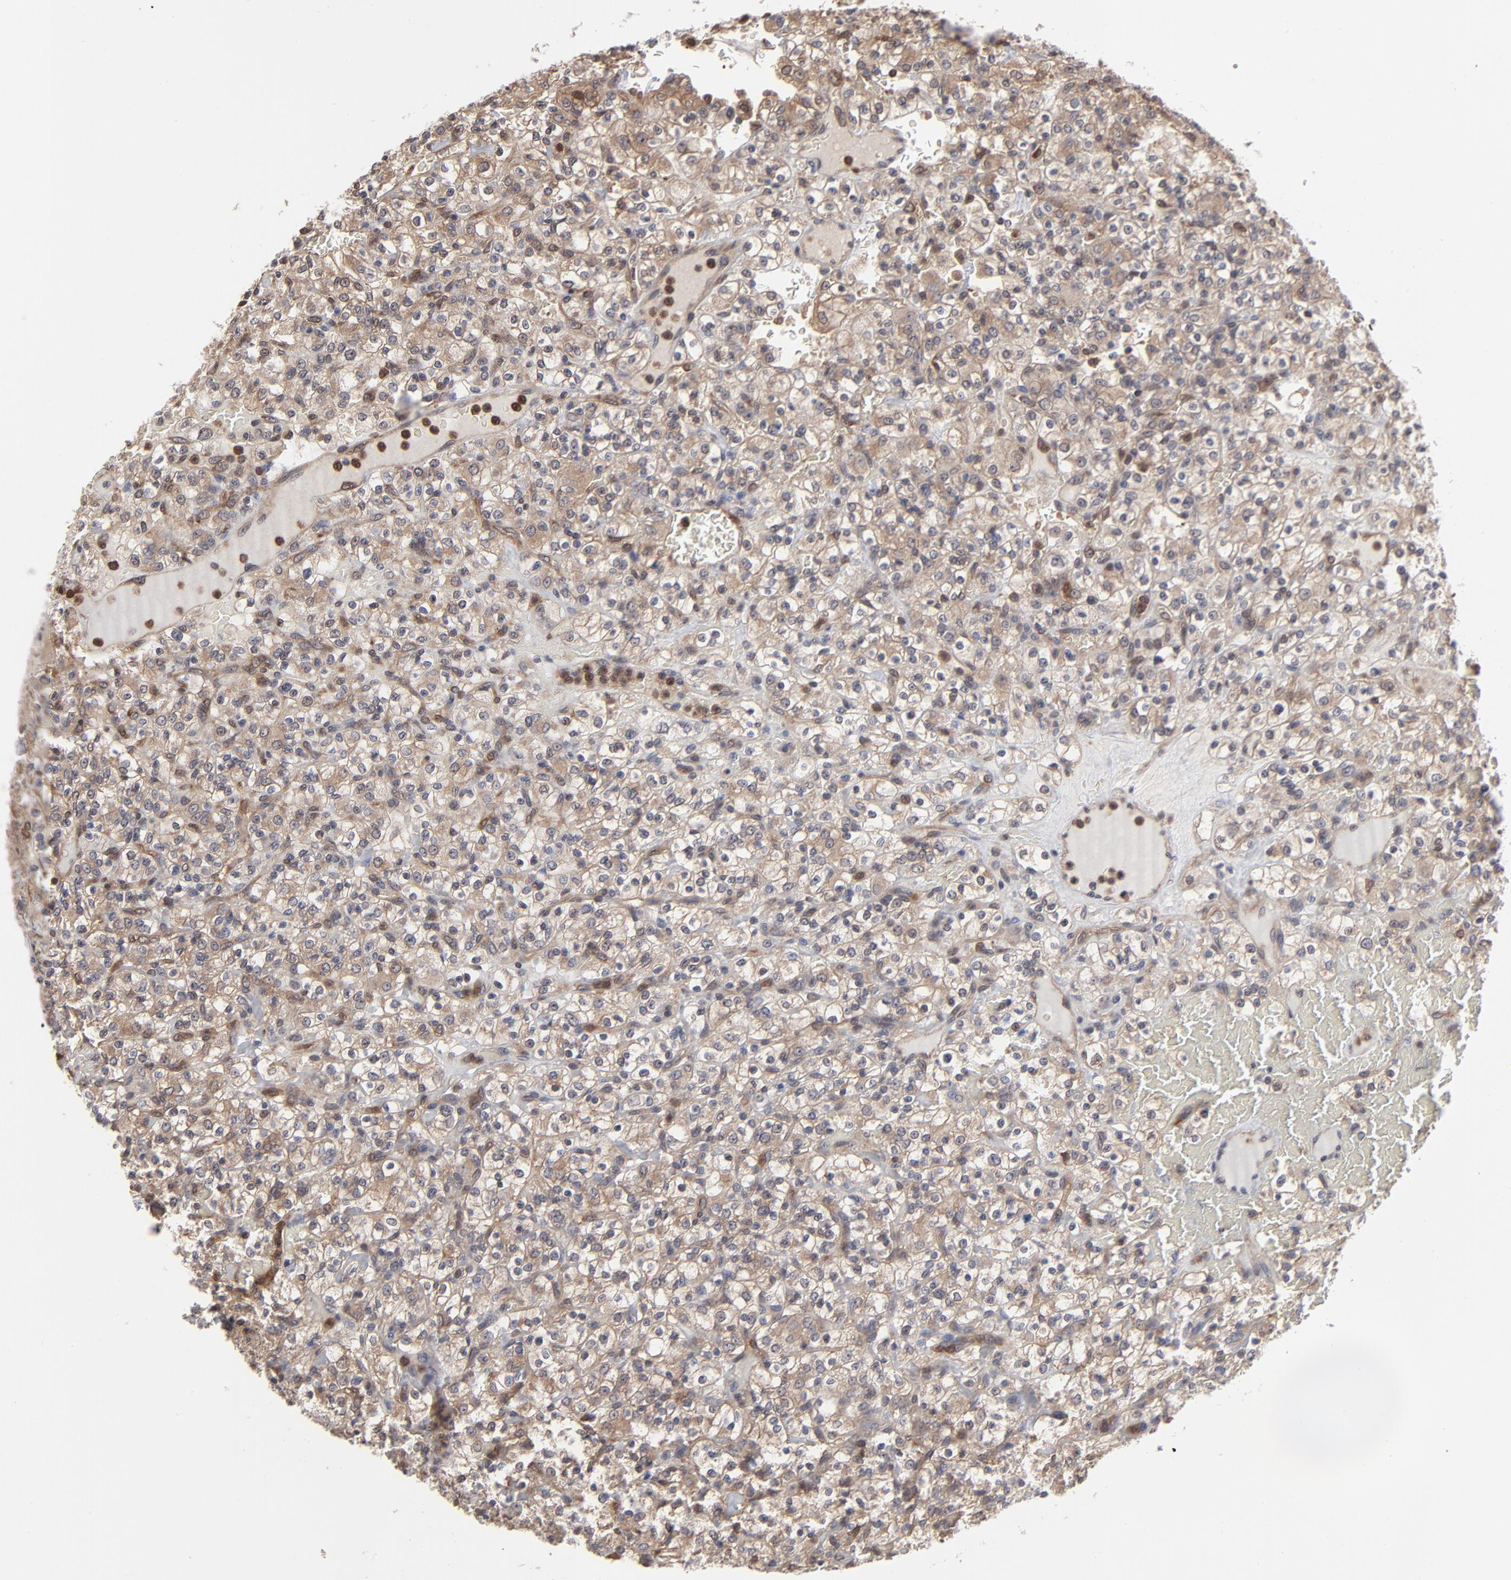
{"staining": {"intensity": "moderate", "quantity": ">75%", "location": "cytoplasmic/membranous"}, "tissue": "renal cancer", "cell_type": "Tumor cells", "image_type": "cancer", "snomed": [{"axis": "morphology", "description": "Normal tissue, NOS"}, {"axis": "morphology", "description": "Adenocarcinoma, NOS"}, {"axis": "topography", "description": "Kidney"}], "caption": "Adenocarcinoma (renal) was stained to show a protein in brown. There is medium levels of moderate cytoplasmic/membranous positivity in approximately >75% of tumor cells.", "gene": "MAP2K1", "patient": {"sex": "female", "age": 72}}